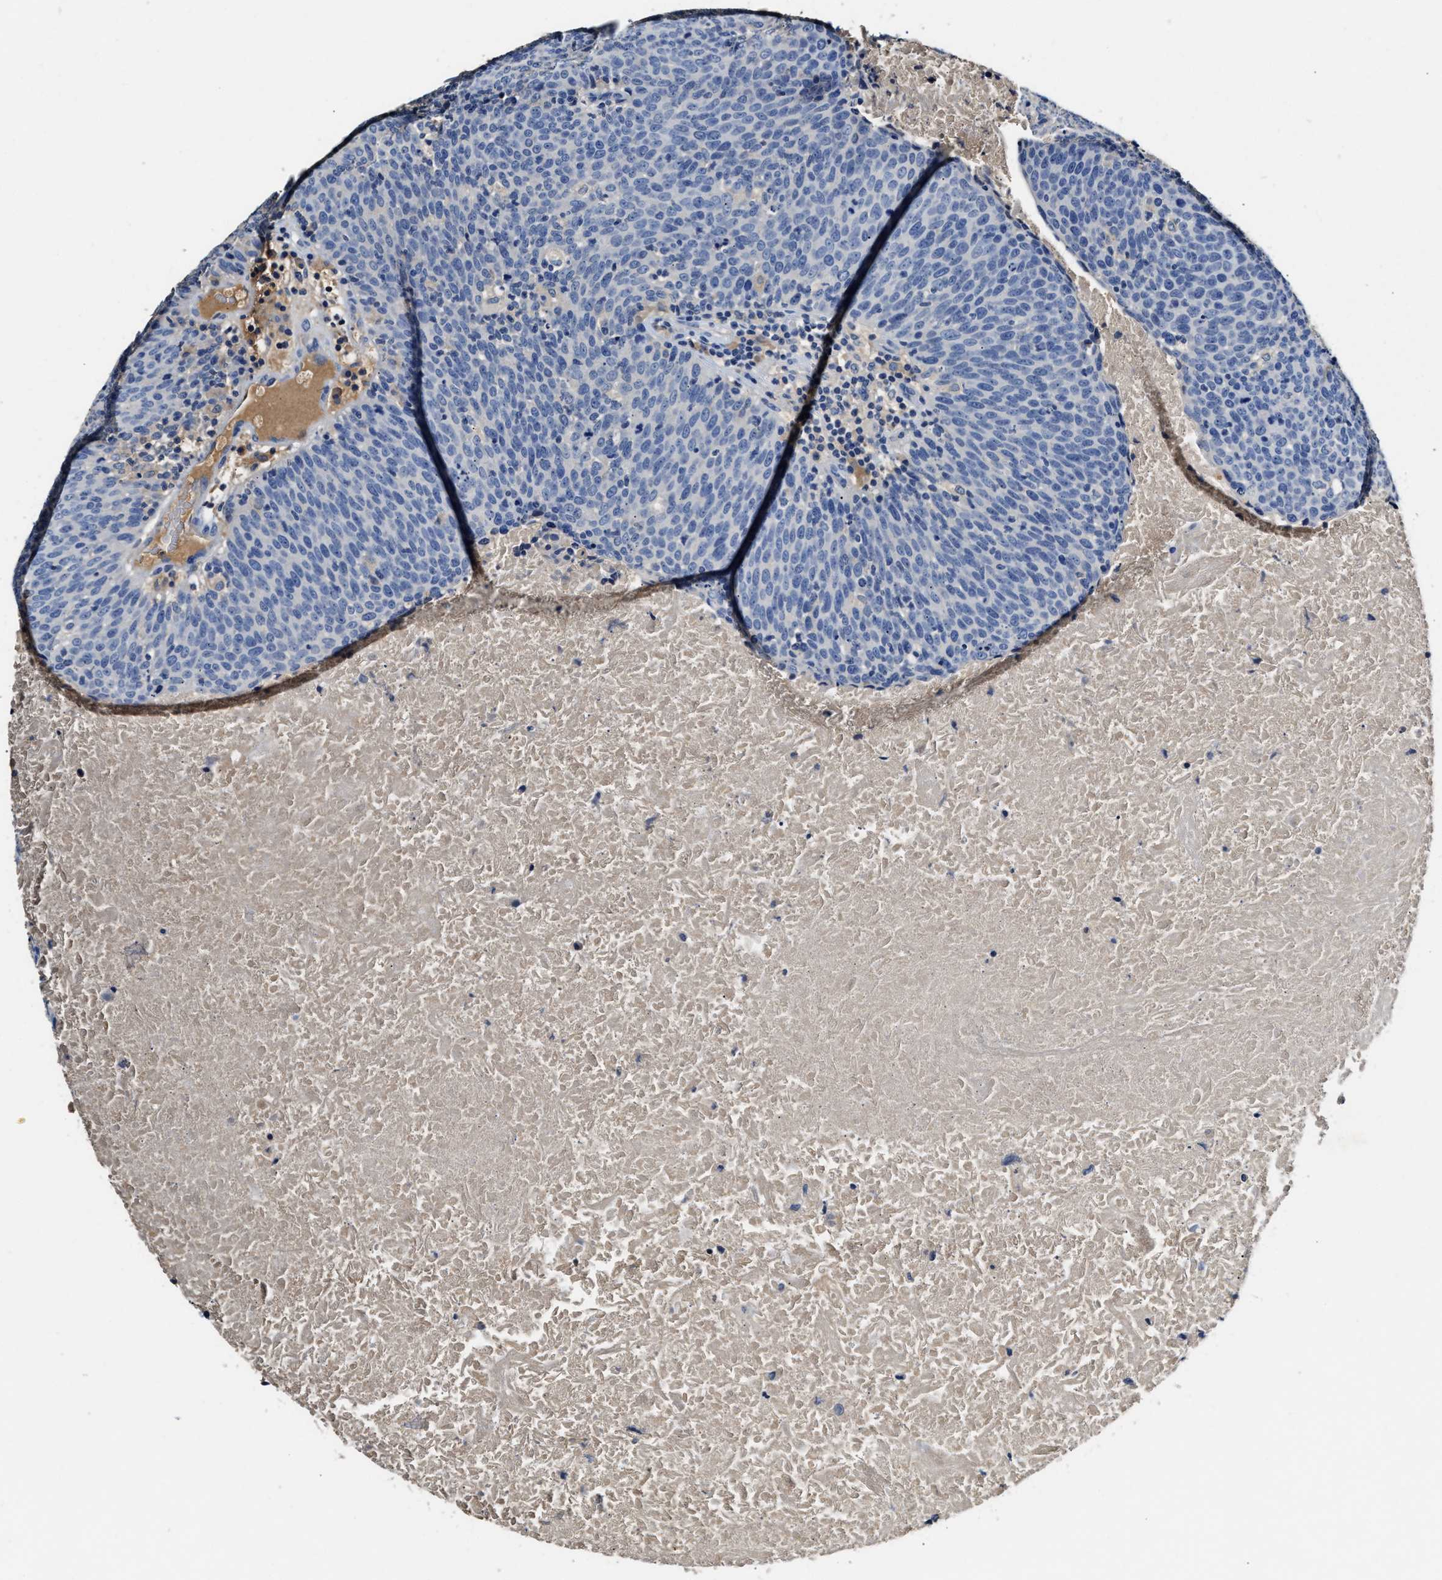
{"staining": {"intensity": "negative", "quantity": "none", "location": "none"}, "tissue": "head and neck cancer", "cell_type": "Tumor cells", "image_type": "cancer", "snomed": [{"axis": "morphology", "description": "Squamous cell carcinoma, NOS"}, {"axis": "morphology", "description": "Squamous cell carcinoma, metastatic, NOS"}, {"axis": "topography", "description": "Lymph node"}, {"axis": "topography", "description": "Head-Neck"}], "caption": "Human head and neck cancer (squamous cell carcinoma) stained for a protein using immunohistochemistry (IHC) shows no positivity in tumor cells.", "gene": "SLCO2B1", "patient": {"sex": "male", "age": 62}}